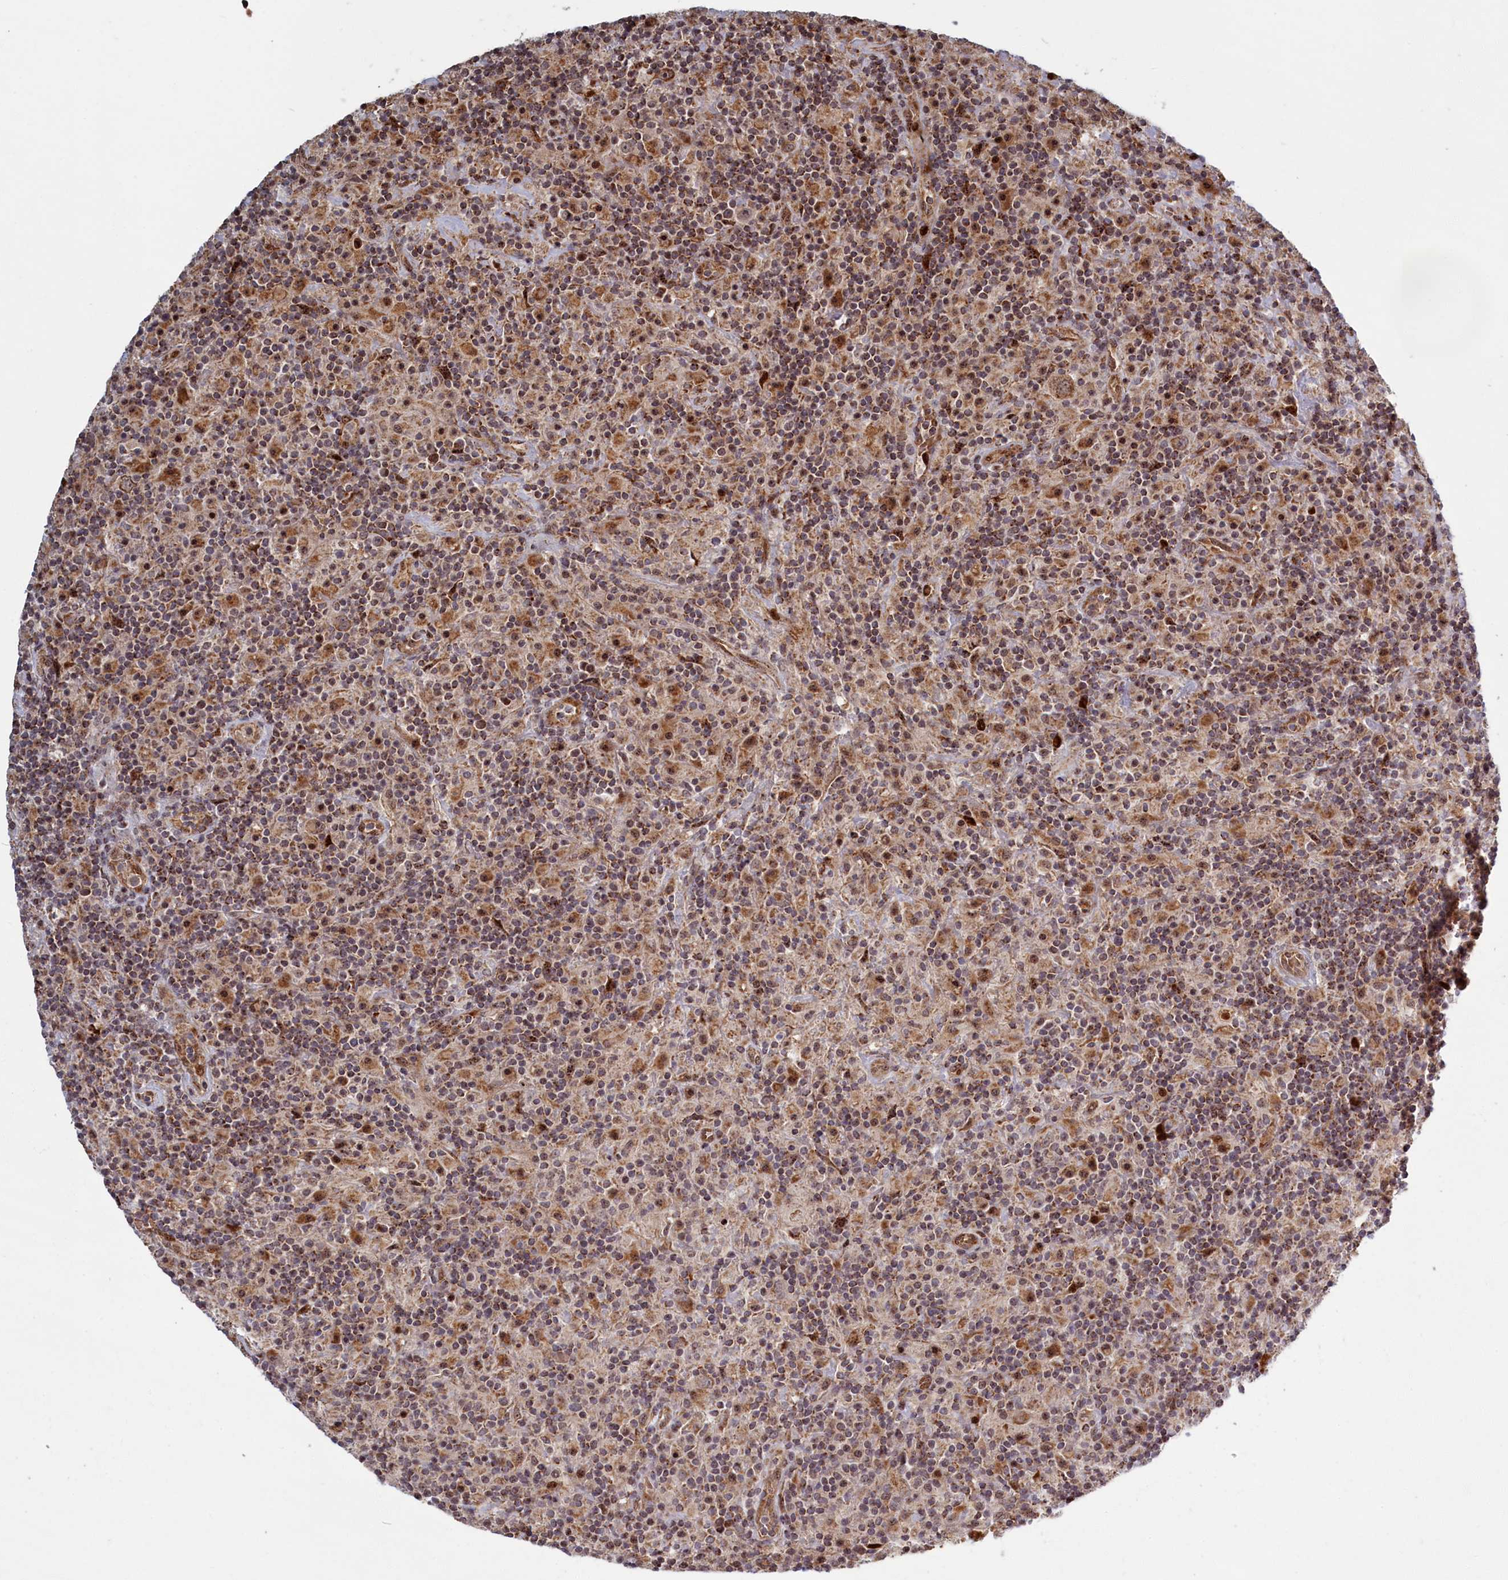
{"staining": {"intensity": "moderate", "quantity": ">75%", "location": "cytoplasmic/membranous"}, "tissue": "lymphoma", "cell_type": "Tumor cells", "image_type": "cancer", "snomed": [{"axis": "morphology", "description": "Hodgkin's disease, NOS"}, {"axis": "topography", "description": "Lymph node"}], "caption": "Immunohistochemistry (IHC) image of neoplastic tissue: Hodgkin's disease stained using immunohistochemistry demonstrates medium levels of moderate protein expression localized specifically in the cytoplasmic/membranous of tumor cells, appearing as a cytoplasmic/membranous brown color.", "gene": "PLA2G10", "patient": {"sex": "male", "age": 70}}